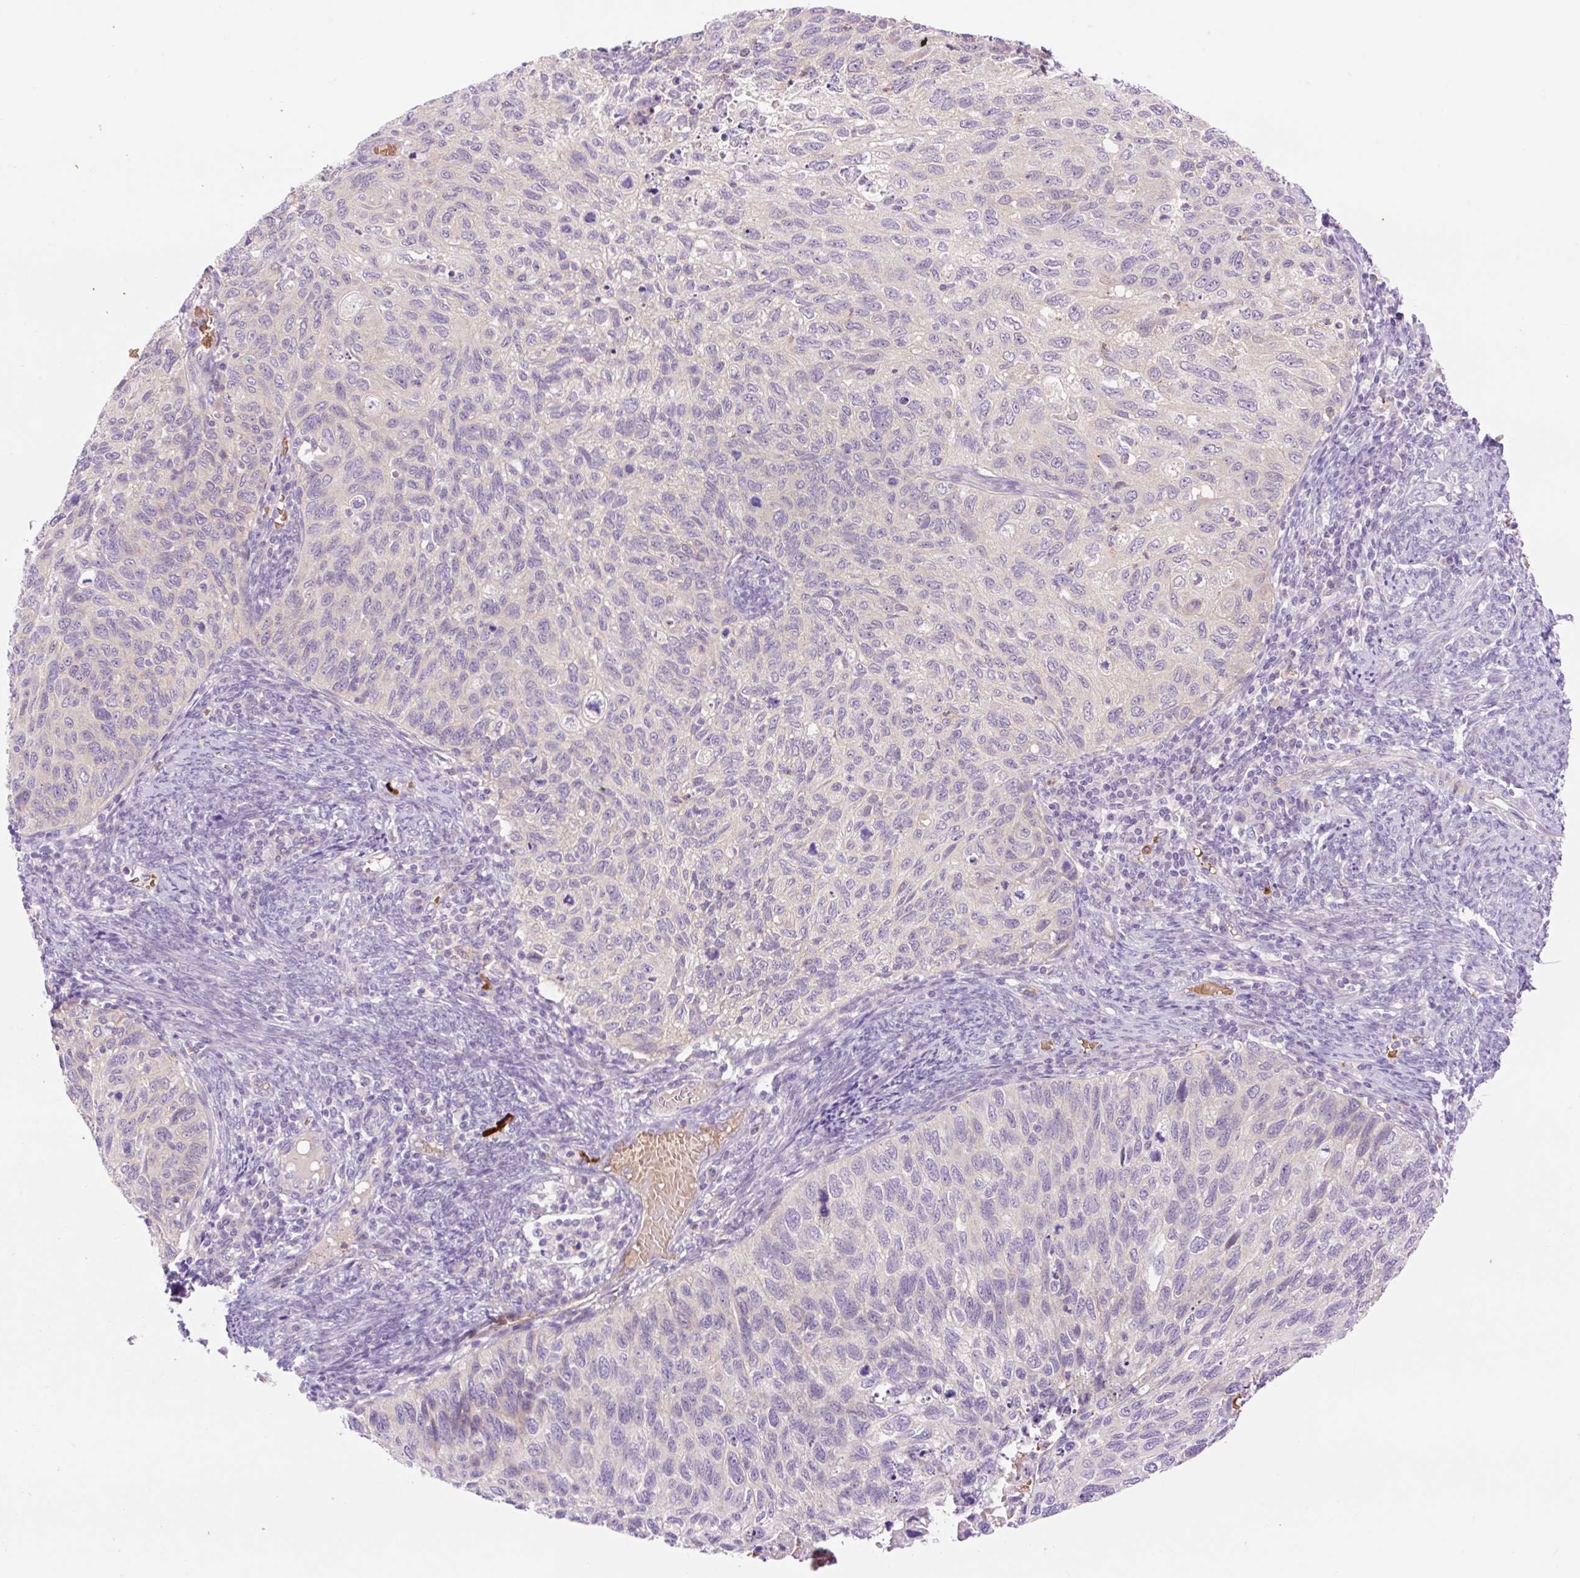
{"staining": {"intensity": "negative", "quantity": "none", "location": "none"}, "tissue": "cervical cancer", "cell_type": "Tumor cells", "image_type": "cancer", "snomed": [{"axis": "morphology", "description": "Squamous cell carcinoma, NOS"}, {"axis": "topography", "description": "Cervix"}], "caption": "Cervical cancer was stained to show a protein in brown. There is no significant expression in tumor cells.", "gene": "LHFPL5", "patient": {"sex": "female", "age": 70}}